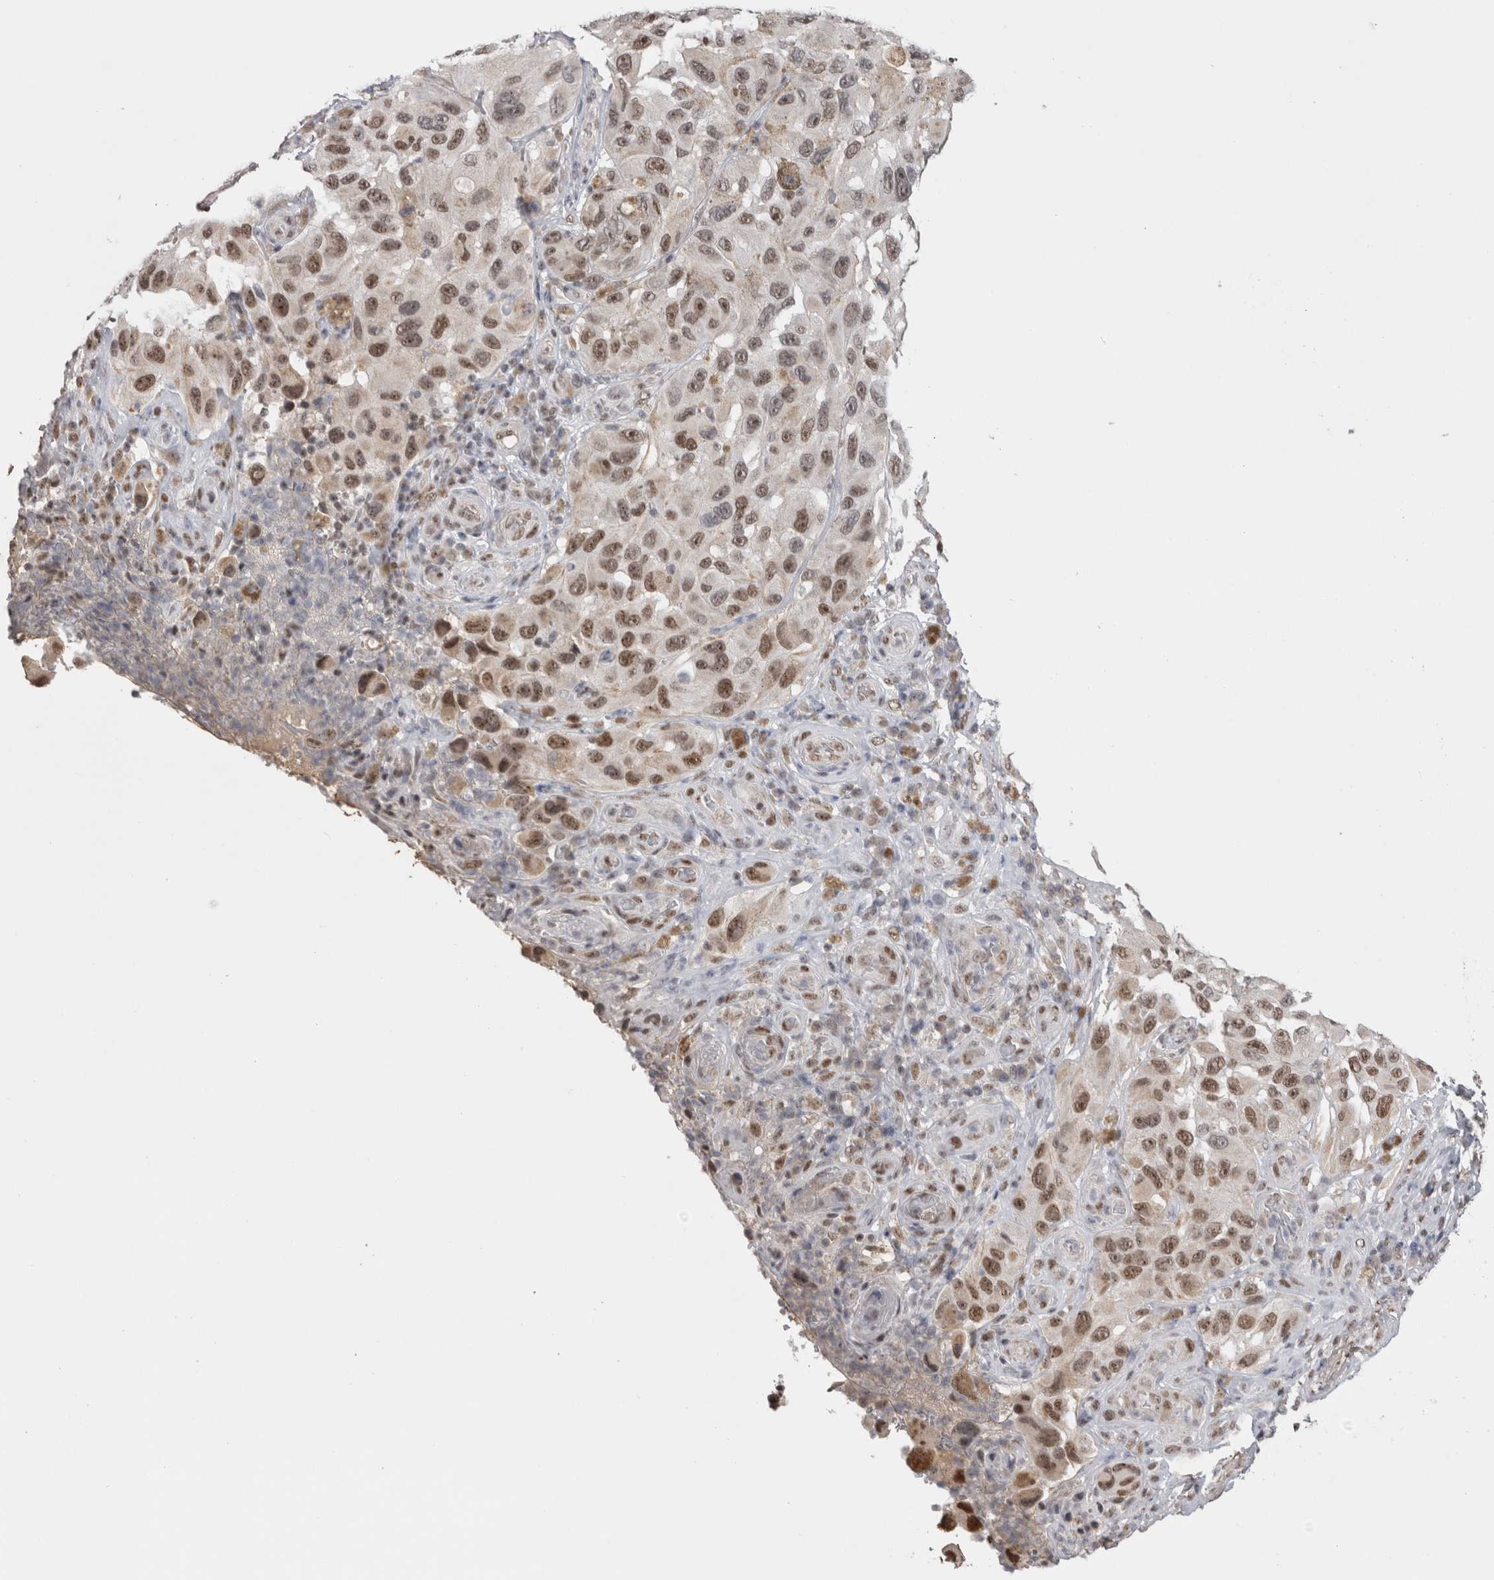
{"staining": {"intensity": "moderate", "quantity": ">75%", "location": "nuclear"}, "tissue": "melanoma", "cell_type": "Tumor cells", "image_type": "cancer", "snomed": [{"axis": "morphology", "description": "Malignant melanoma, NOS"}, {"axis": "topography", "description": "Skin"}], "caption": "About >75% of tumor cells in human melanoma demonstrate moderate nuclear protein positivity as visualized by brown immunohistochemical staining.", "gene": "DAXX", "patient": {"sex": "female", "age": 73}}